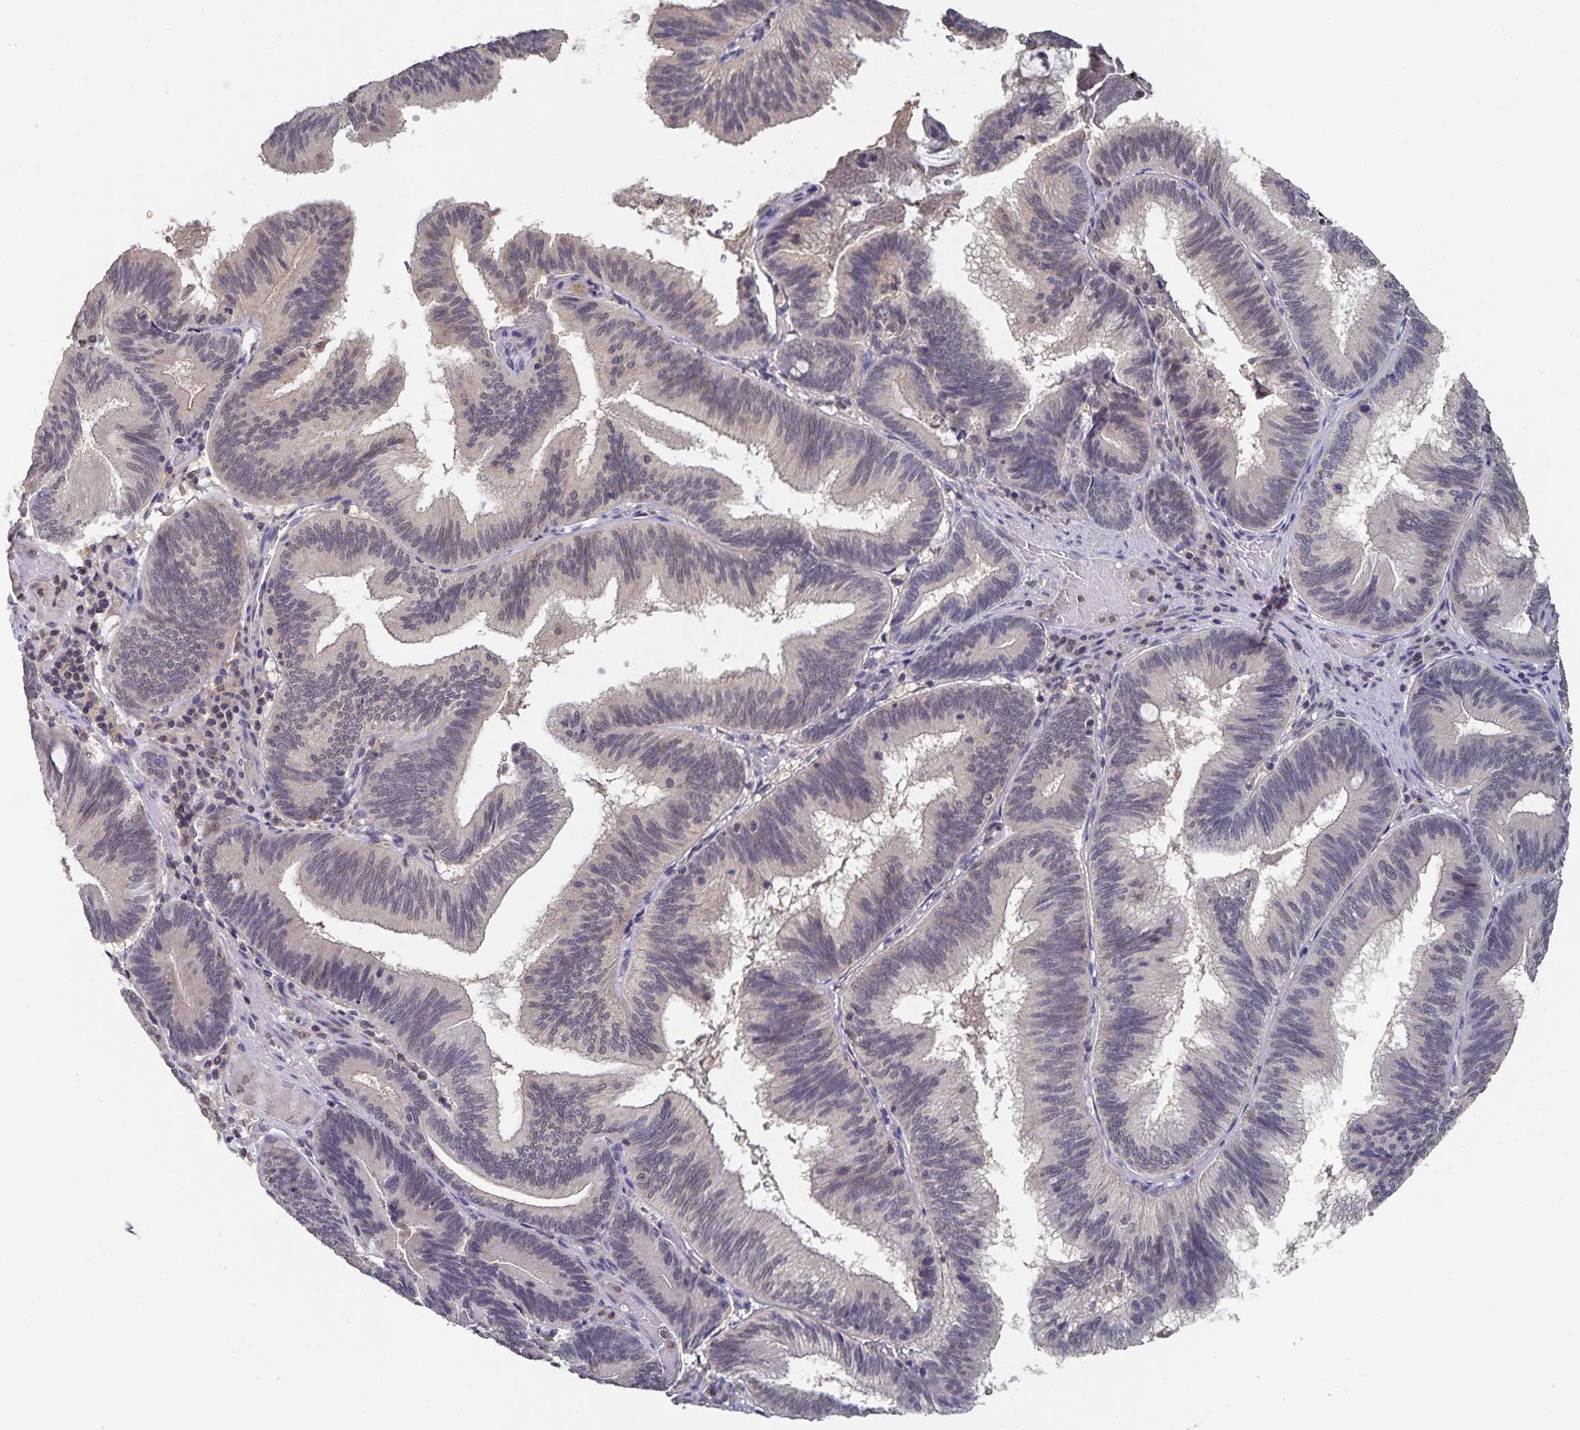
{"staining": {"intensity": "negative", "quantity": "none", "location": "none"}, "tissue": "pancreatic cancer", "cell_type": "Tumor cells", "image_type": "cancer", "snomed": [{"axis": "morphology", "description": "Adenocarcinoma, NOS"}, {"axis": "topography", "description": "Pancreas"}], "caption": "Immunohistochemistry (IHC) micrograph of neoplastic tissue: adenocarcinoma (pancreatic) stained with DAB (3,3'-diaminobenzidine) displays no significant protein positivity in tumor cells.", "gene": "HEPN1", "patient": {"sex": "male", "age": 82}}